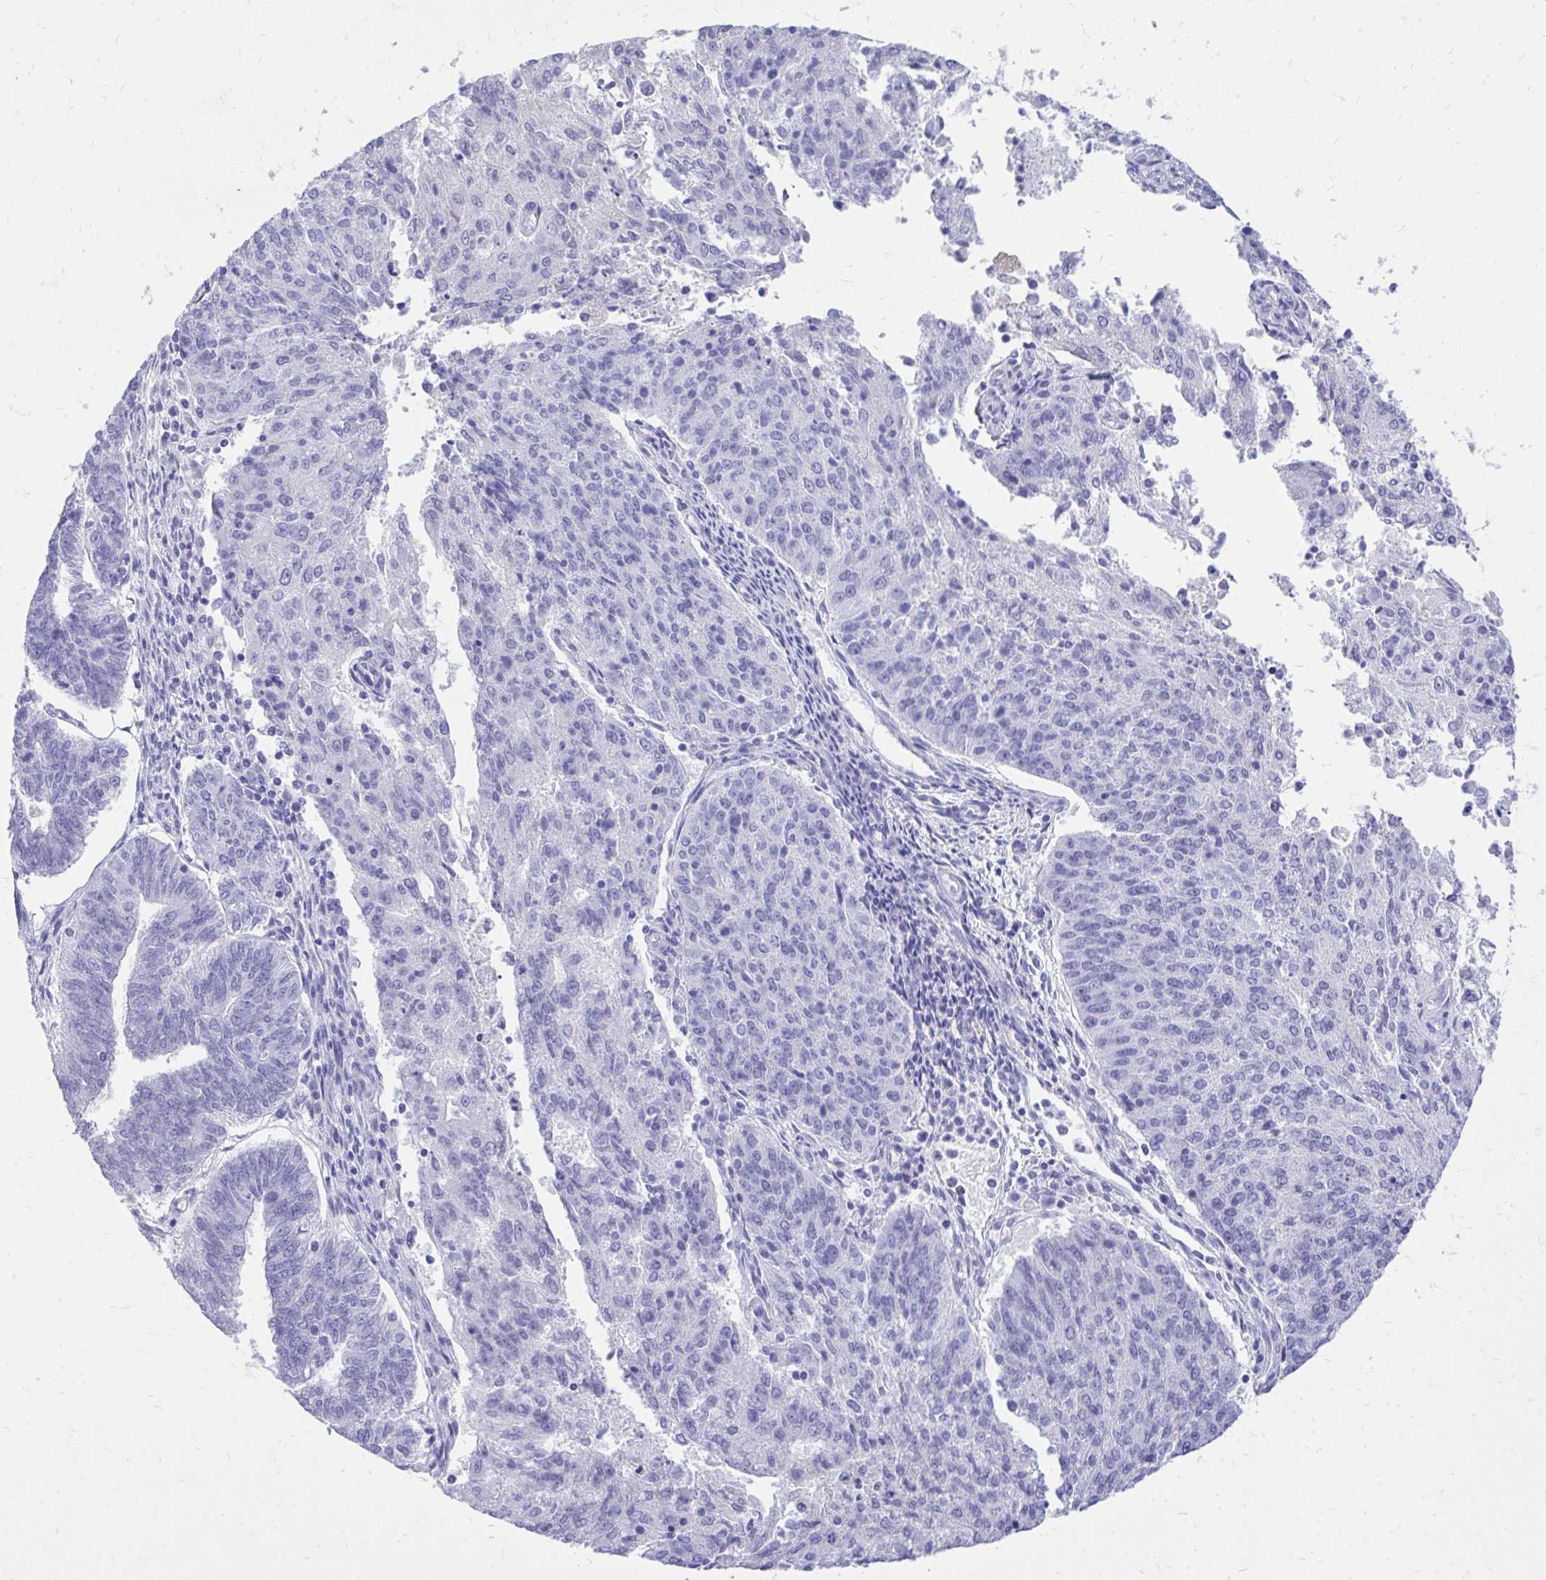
{"staining": {"intensity": "negative", "quantity": "none", "location": "none"}, "tissue": "endometrial cancer", "cell_type": "Tumor cells", "image_type": "cancer", "snomed": [{"axis": "morphology", "description": "Adenocarcinoma, NOS"}, {"axis": "topography", "description": "Endometrium"}], "caption": "Endometrial cancer (adenocarcinoma) stained for a protein using IHC exhibits no expression tumor cells.", "gene": "MON1A", "patient": {"sex": "female", "age": 82}}